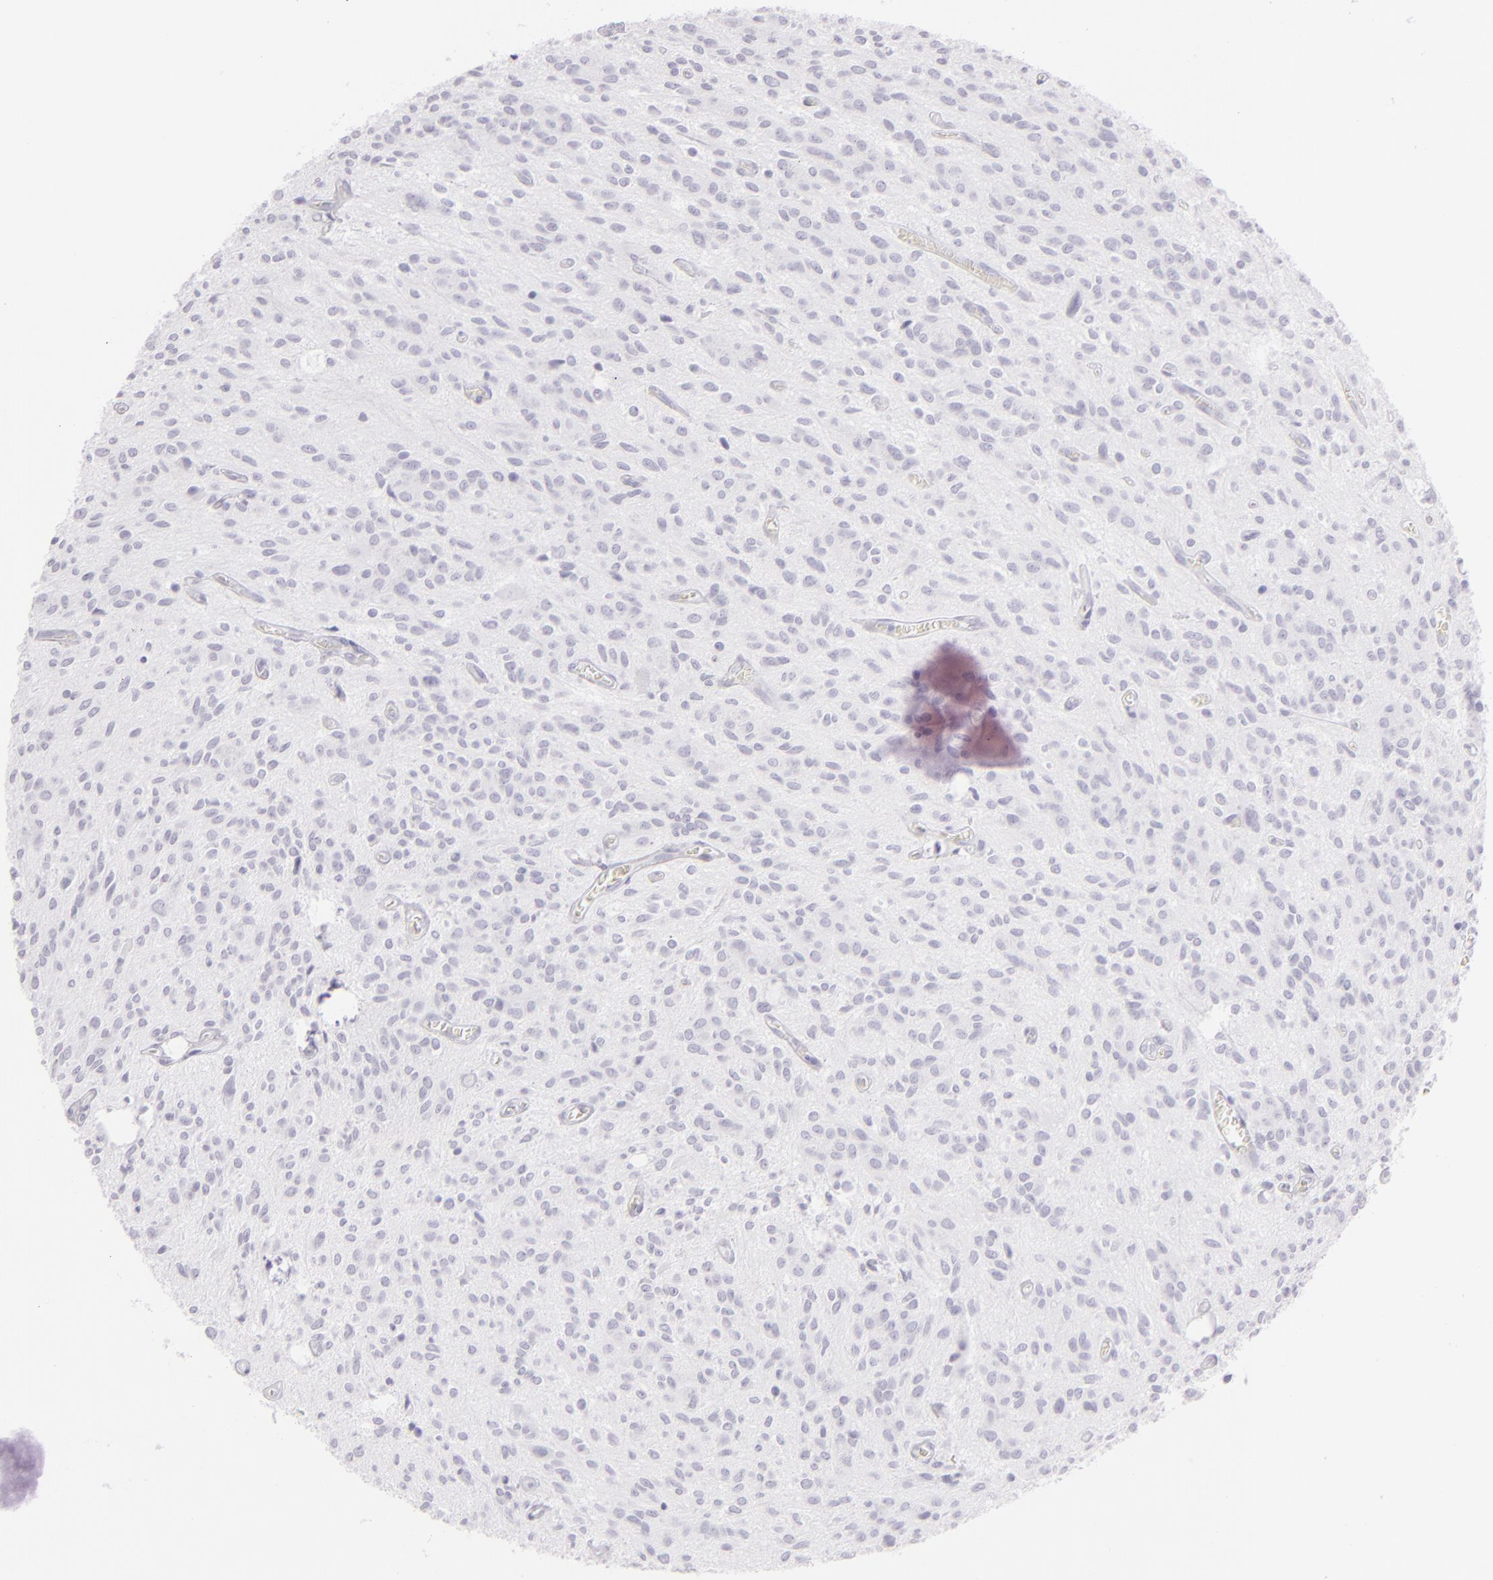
{"staining": {"intensity": "negative", "quantity": "none", "location": "none"}, "tissue": "glioma", "cell_type": "Tumor cells", "image_type": "cancer", "snomed": [{"axis": "morphology", "description": "Glioma, malignant, Low grade"}, {"axis": "topography", "description": "Brain"}], "caption": "The IHC histopathology image has no significant expression in tumor cells of low-grade glioma (malignant) tissue.", "gene": "FLG", "patient": {"sex": "female", "age": 15}}